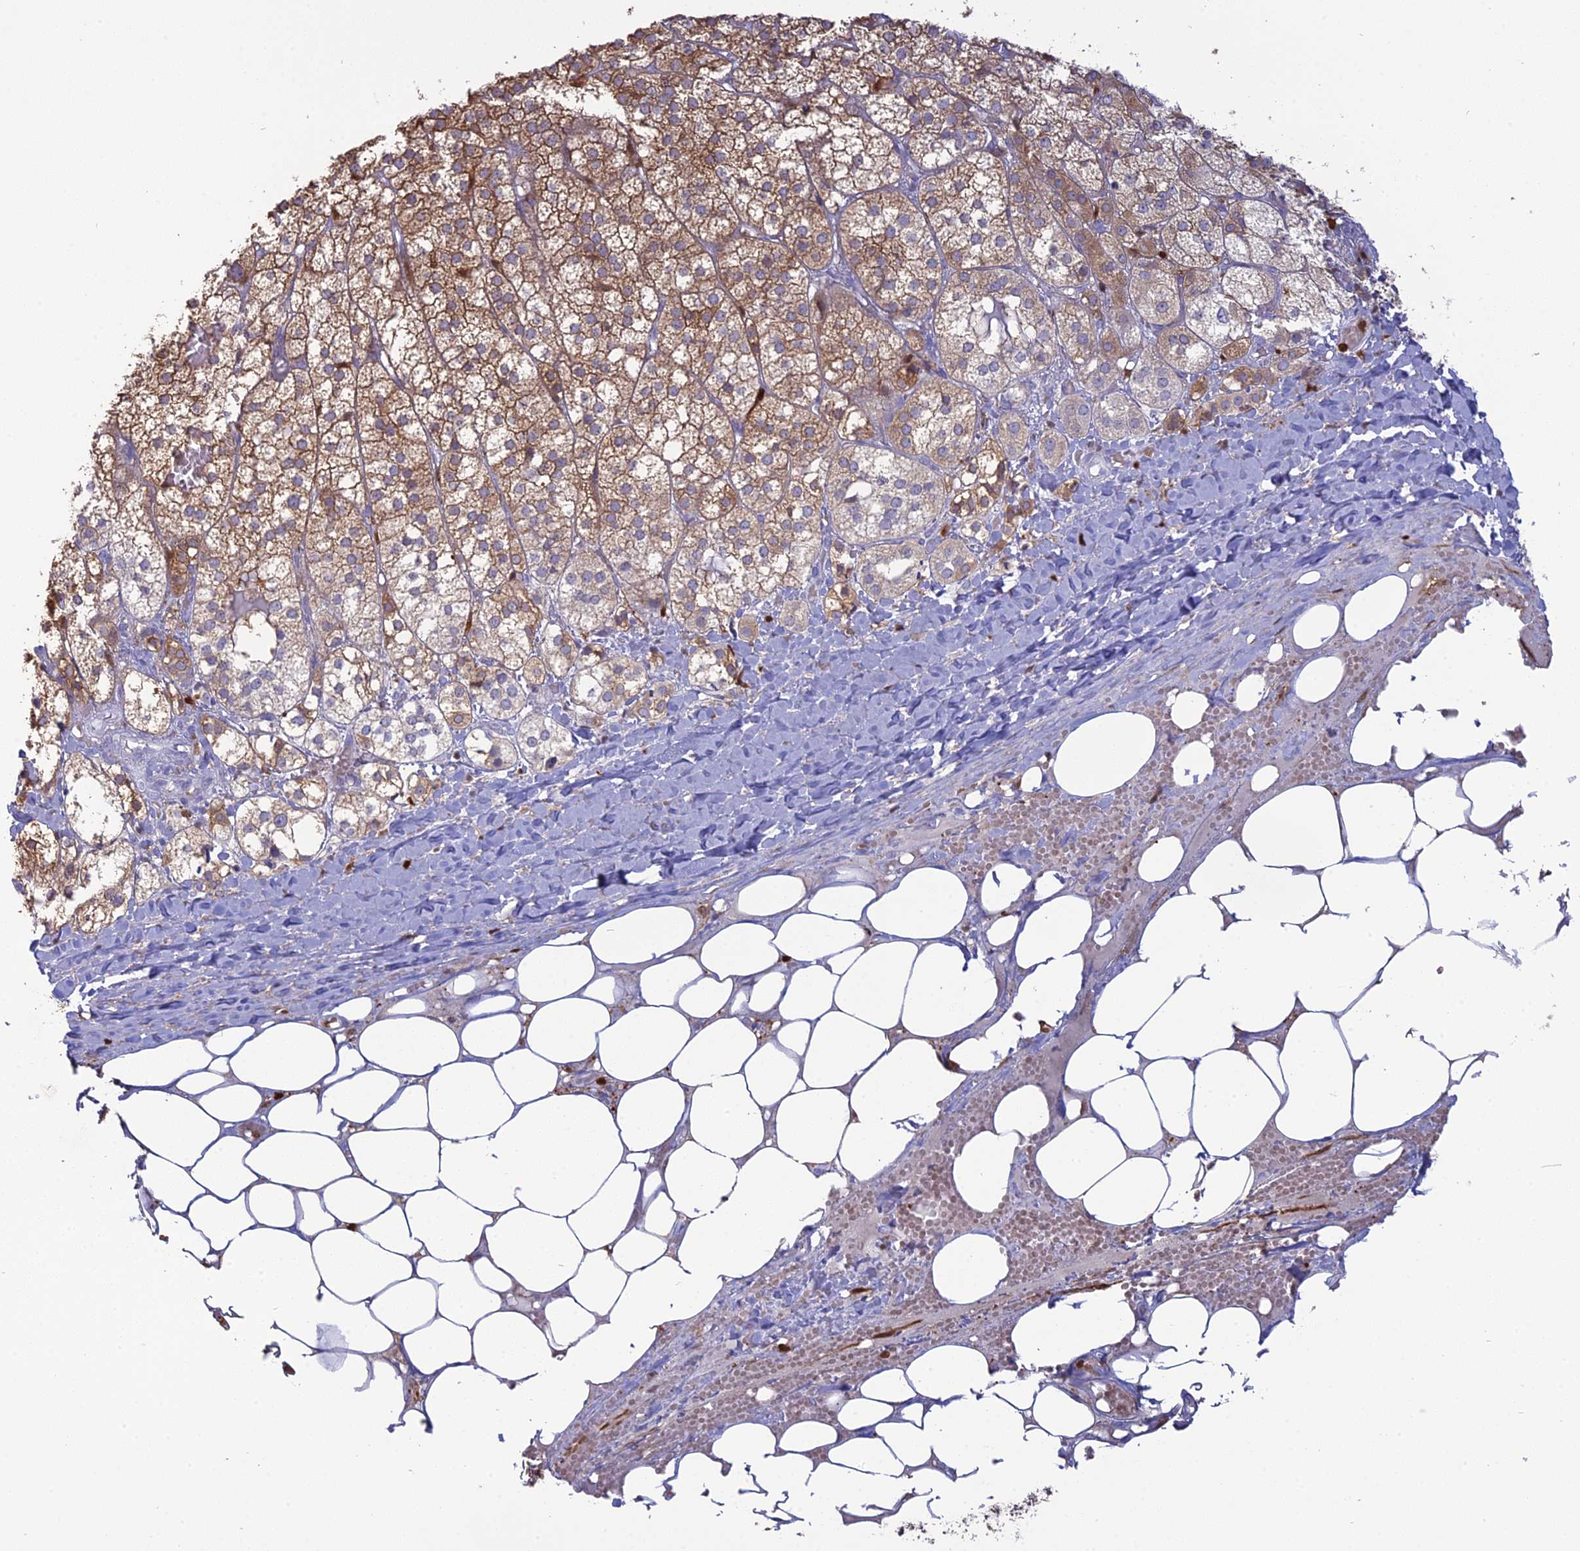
{"staining": {"intensity": "moderate", "quantity": ">75%", "location": "cytoplasmic/membranous"}, "tissue": "adrenal gland", "cell_type": "Glandular cells", "image_type": "normal", "snomed": [{"axis": "morphology", "description": "Normal tissue, NOS"}, {"axis": "topography", "description": "Adrenal gland"}], "caption": "Protein expression analysis of unremarkable human adrenal gland reveals moderate cytoplasmic/membranous expression in approximately >75% of glandular cells.", "gene": "PGBD4", "patient": {"sex": "female", "age": 61}}